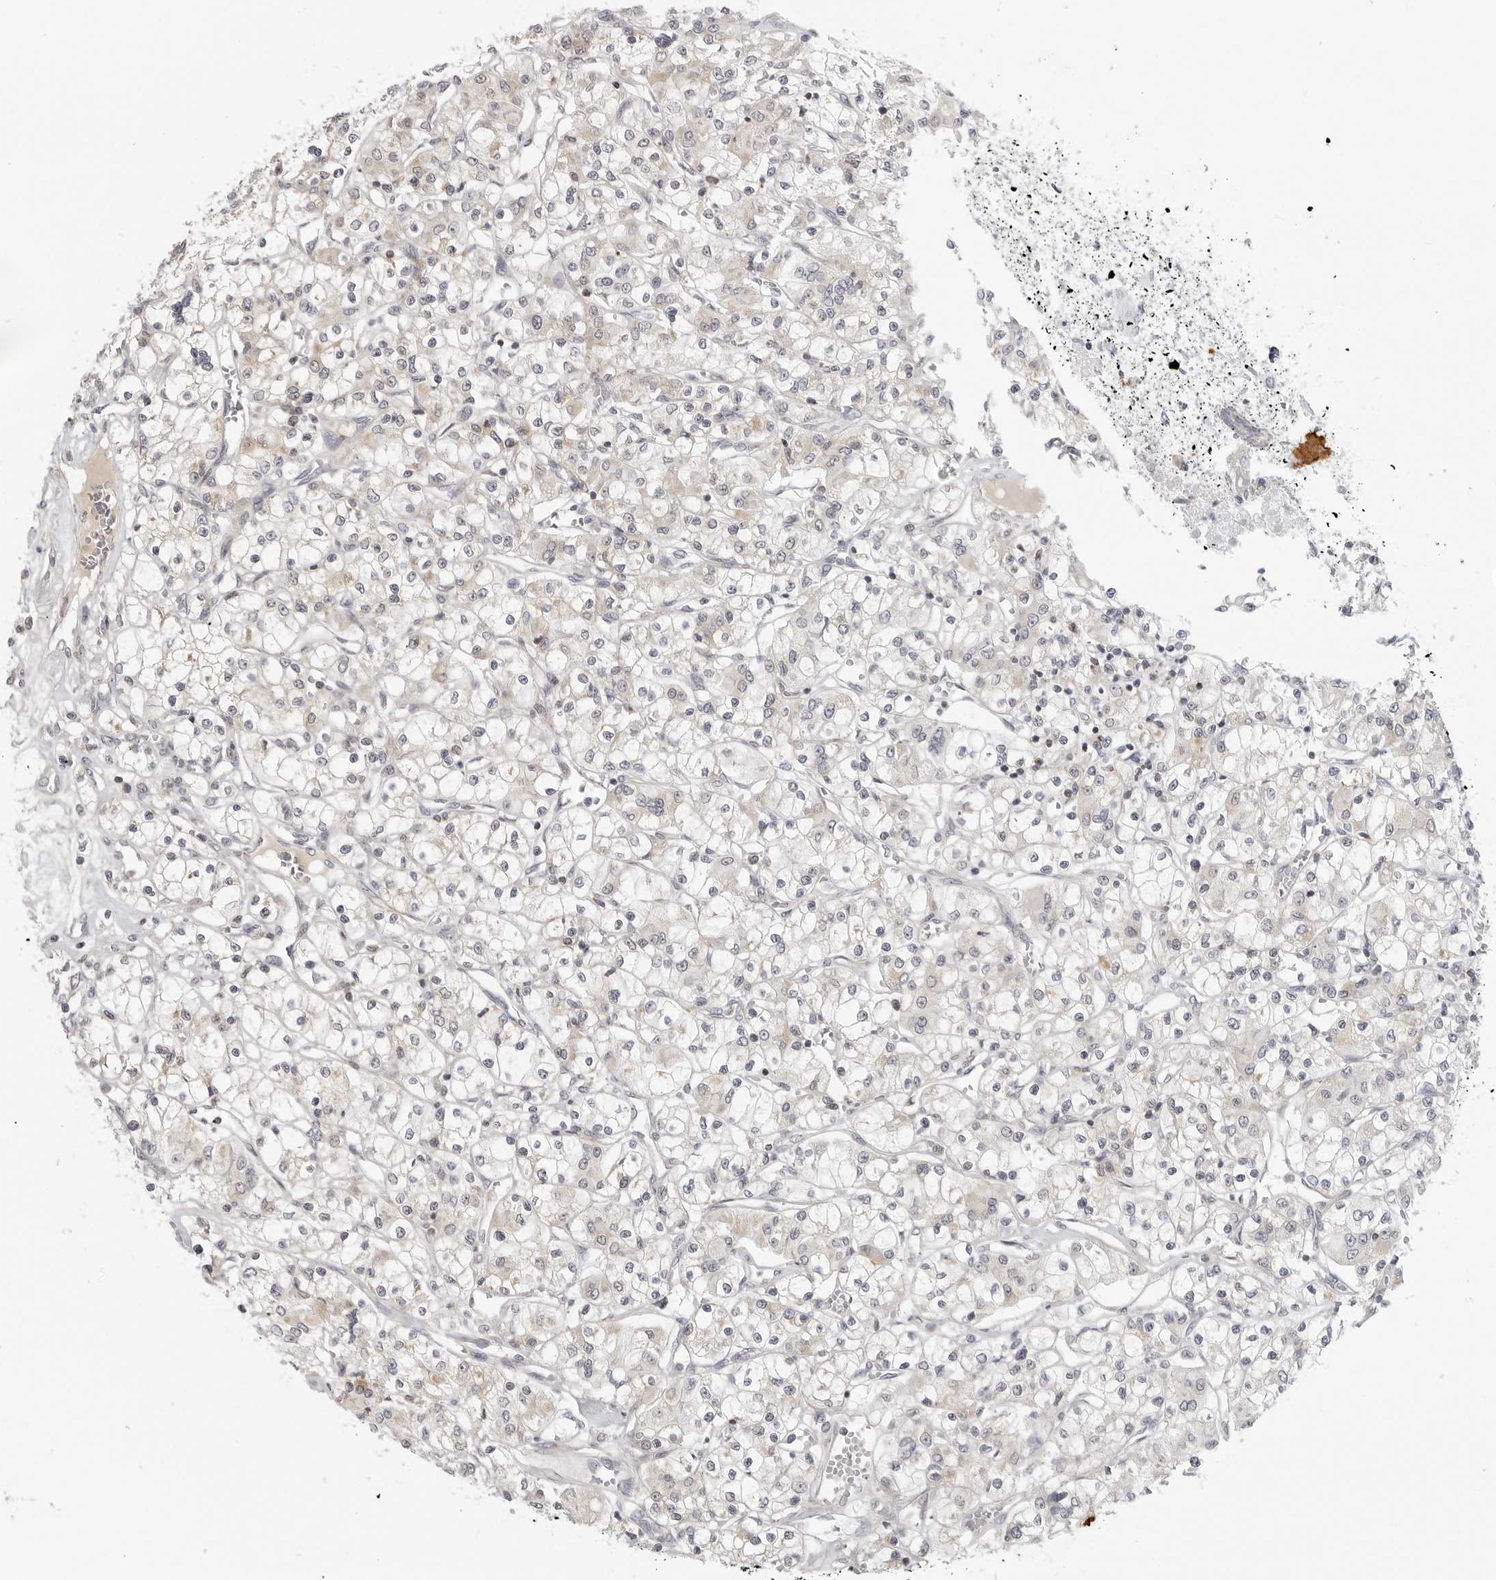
{"staining": {"intensity": "negative", "quantity": "none", "location": "none"}, "tissue": "renal cancer", "cell_type": "Tumor cells", "image_type": "cancer", "snomed": [{"axis": "morphology", "description": "Adenocarcinoma, NOS"}, {"axis": "topography", "description": "Kidney"}], "caption": "Immunohistochemical staining of human renal cancer displays no significant positivity in tumor cells.", "gene": "MAP7D1", "patient": {"sex": "female", "age": 59}}